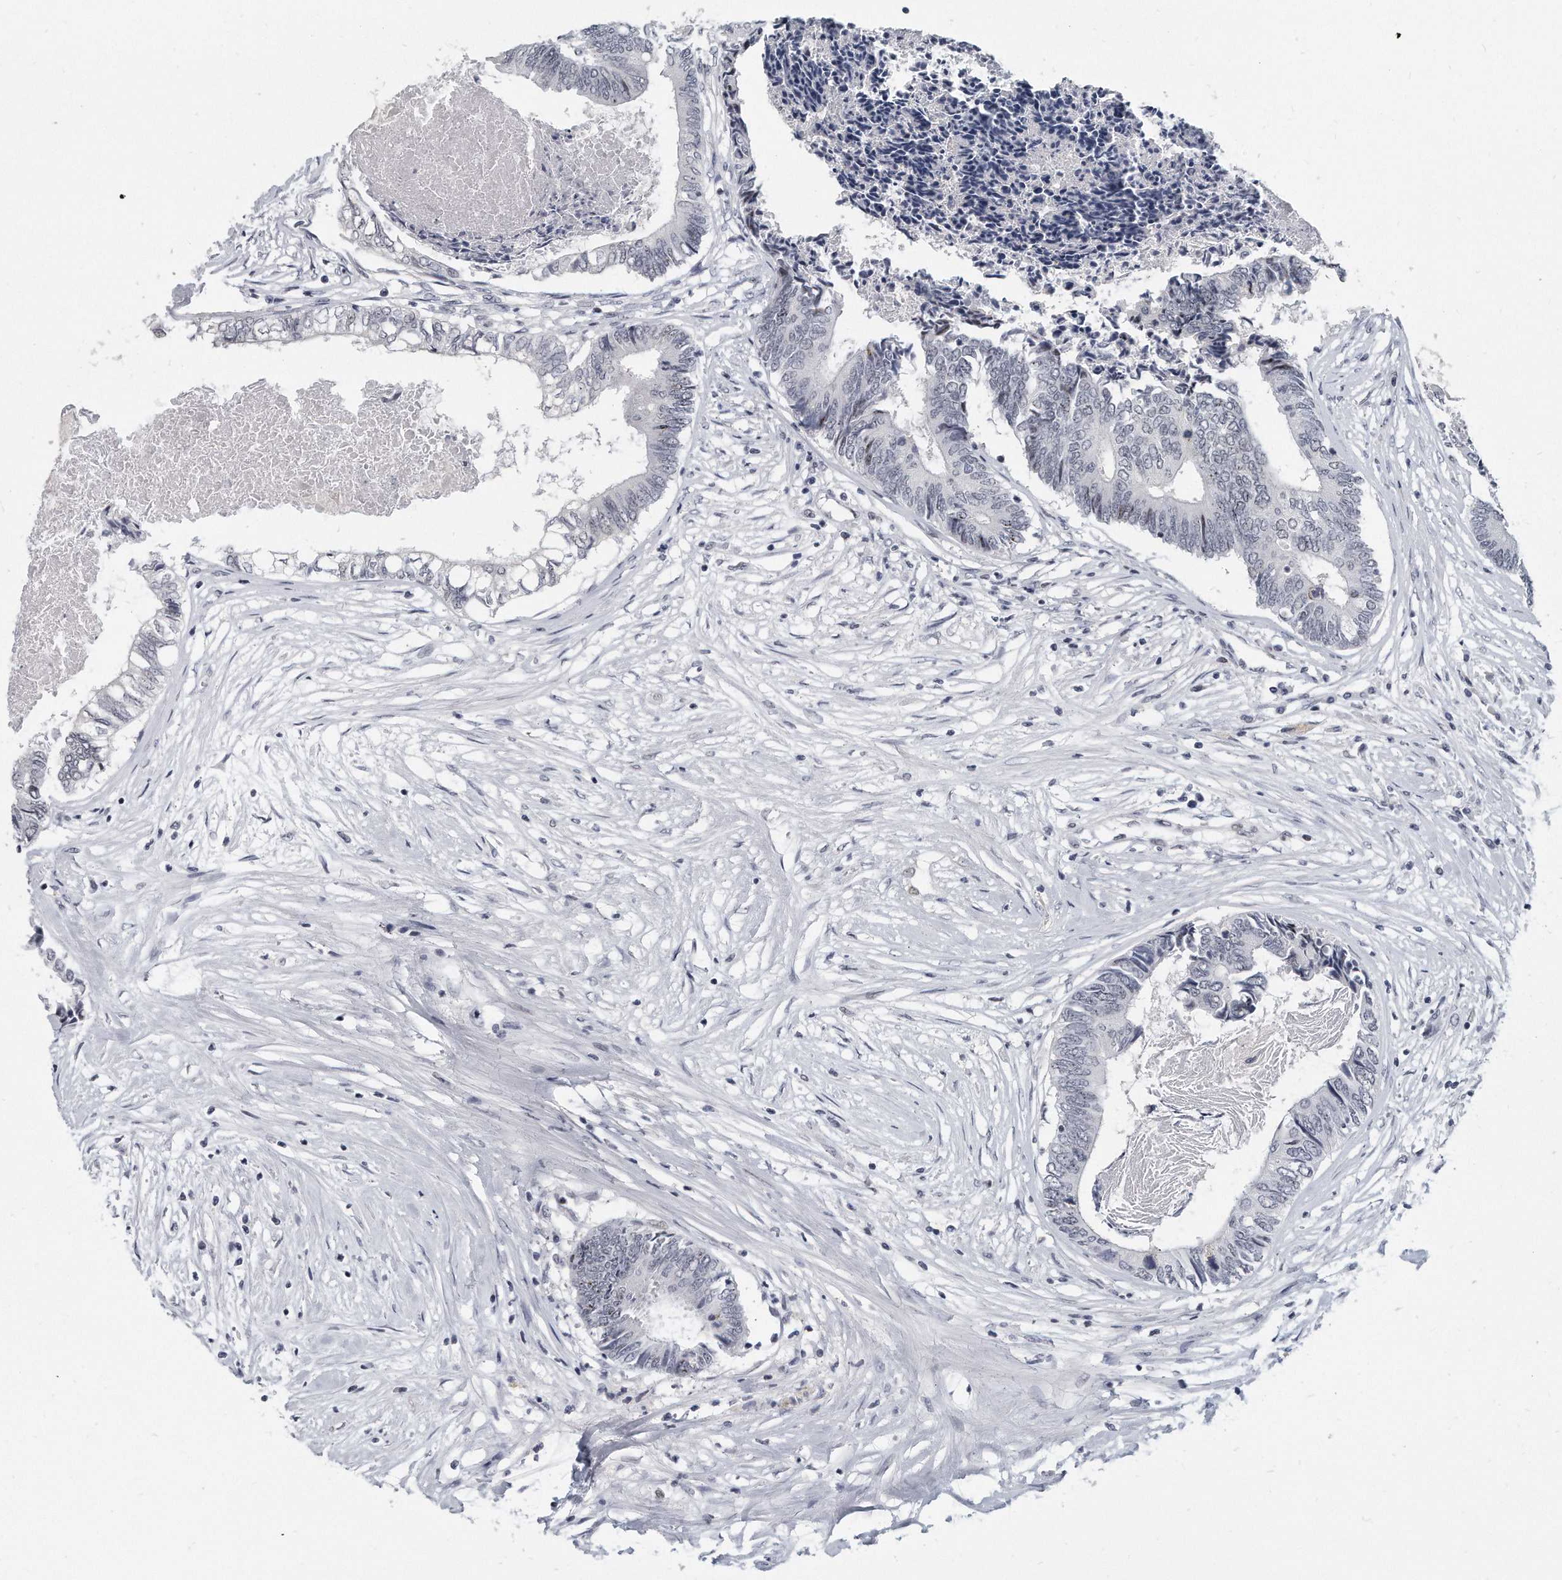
{"staining": {"intensity": "negative", "quantity": "none", "location": "none"}, "tissue": "colorectal cancer", "cell_type": "Tumor cells", "image_type": "cancer", "snomed": [{"axis": "morphology", "description": "Adenocarcinoma, NOS"}, {"axis": "topography", "description": "Rectum"}], "caption": "A high-resolution histopathology image shows immunohistochemistry staining of adenocarcinoma (colorectal), which demonstrates no significant positivity in tumor cells.", "gene": "TFCP2L1", "patient": {"sex": "male", "age": 63}}